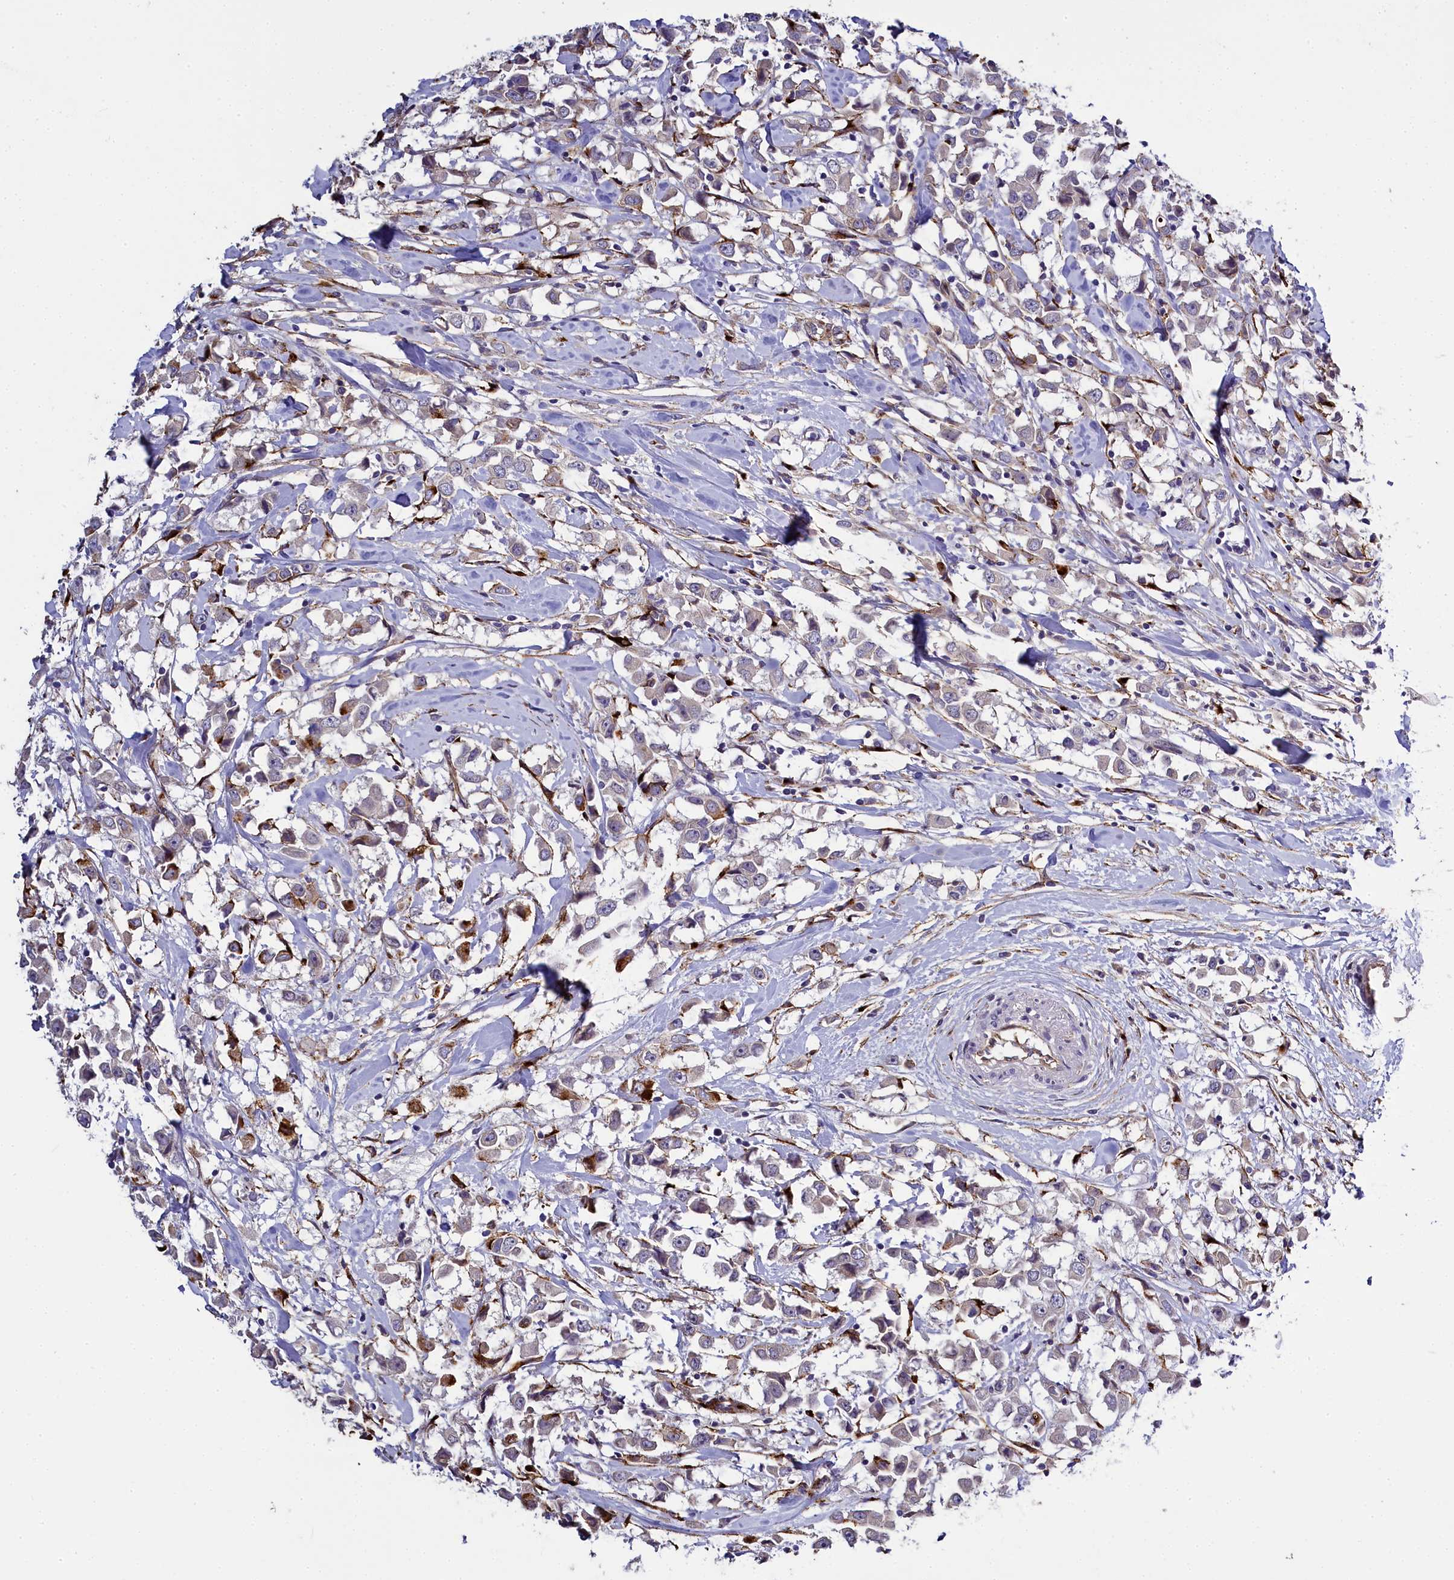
{"staining": {"intensity": "moderate", "quantity": "<25%", "location": "cytoplasmic/membranous"}, "tissue": "breast cancer", "cell_type": "Tumor cells", "image_type": "cancer", "snomed": [{"axis": "morphology", "description": "Duct carcinoma"}, {"axis": "topography", "description": "Breast"}], "caption": "Immunohistochemical staining of breast cancer shows low levels of moderate cytoplasmic/membranous protein positivity in about <25% of tumor cells.", "gene": "MRC2", "patient": {"sex": "female", "age": 61}}